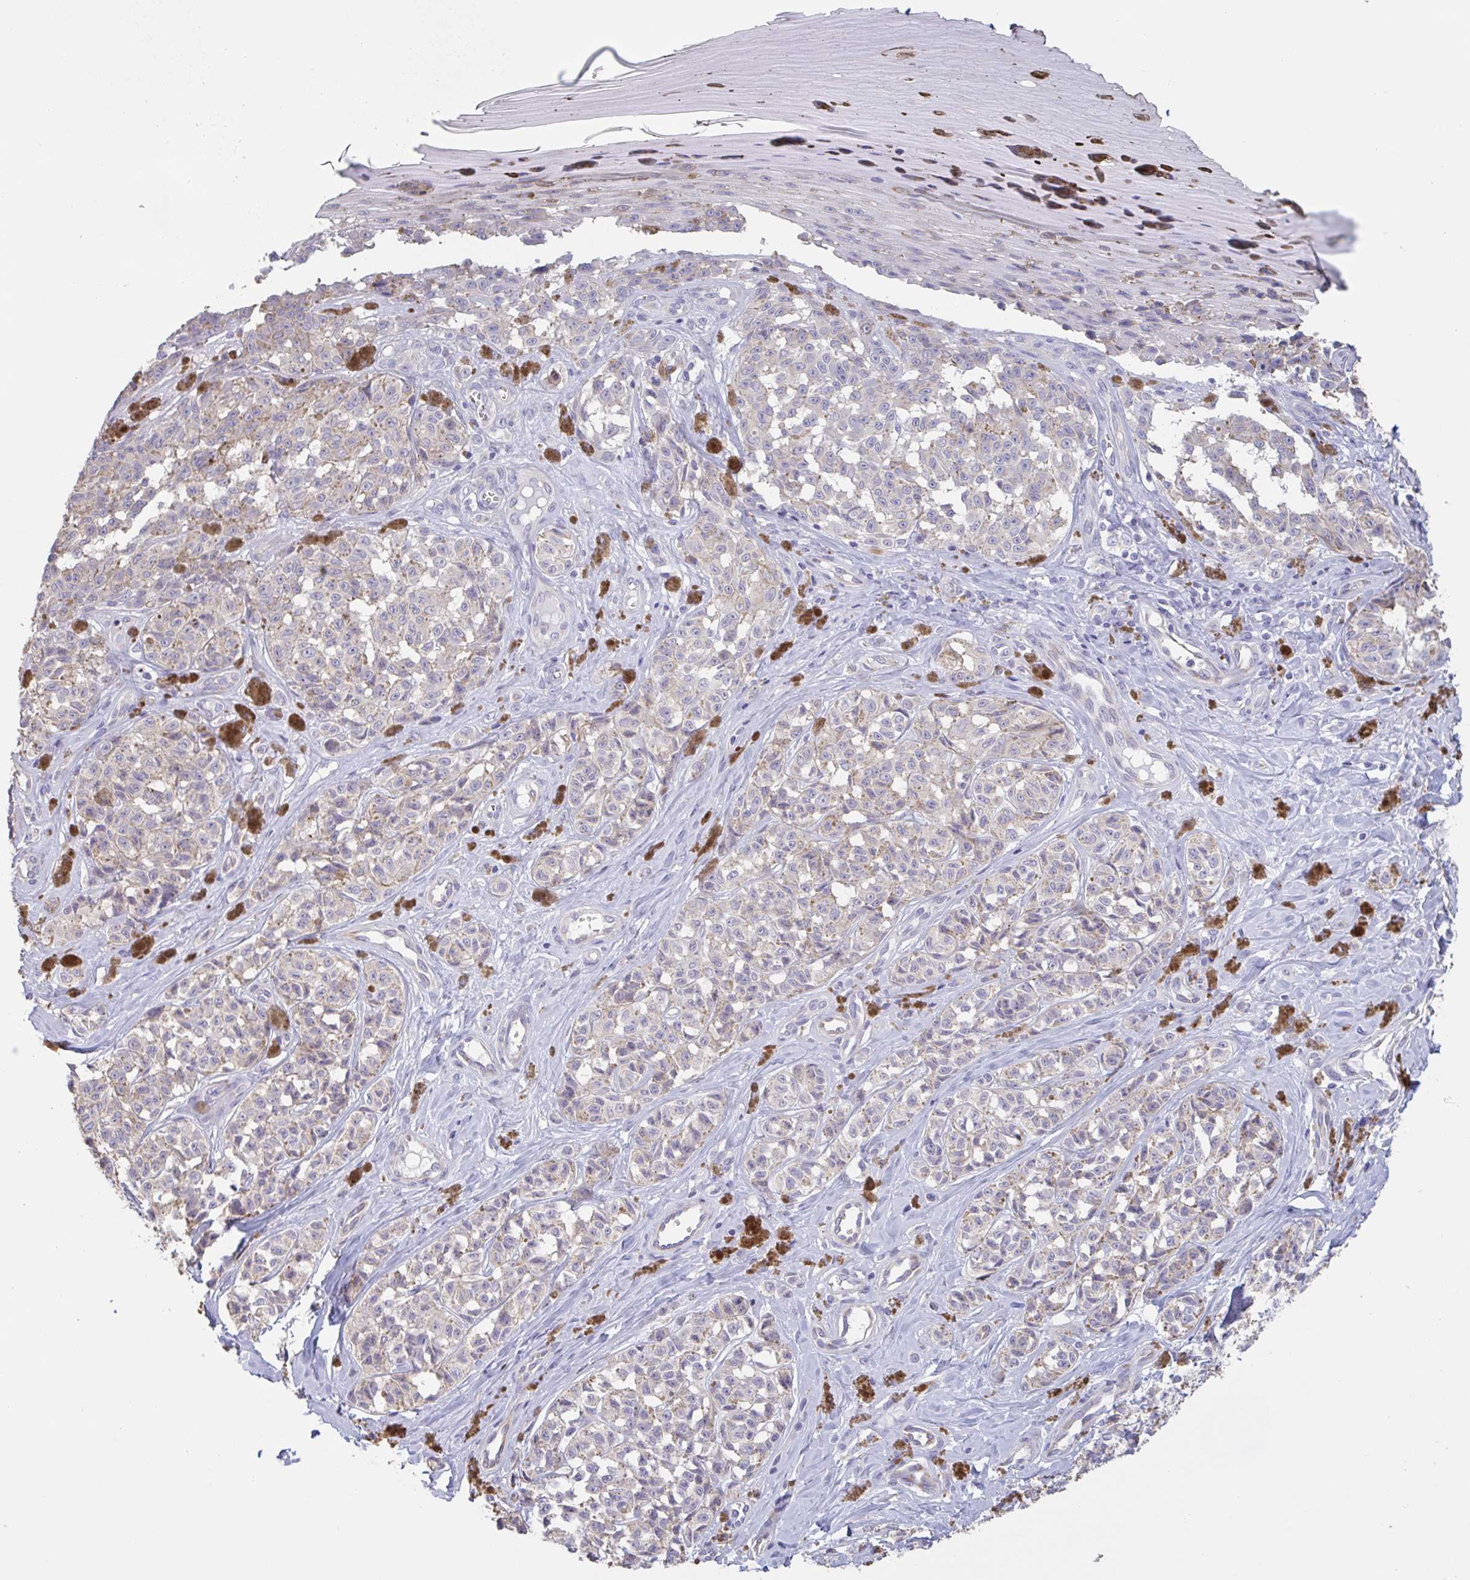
{"staining": {"intensity": "negative", "quantity": "none", "location": "none"}, "tissue": "melanoma", "cell_type": "Tumor cells", "image_type": "cancer", "snomed": [{"axis": "morphology", "description": "Malignant melanoma, NOS"}, {"axis": "topography", "description": "Skin"}], "caption": "Tumor cells are negative for brown protein staining in melanoma.", "gene": "CHMP5", "patient": {"sex": "female", "age": 65}}